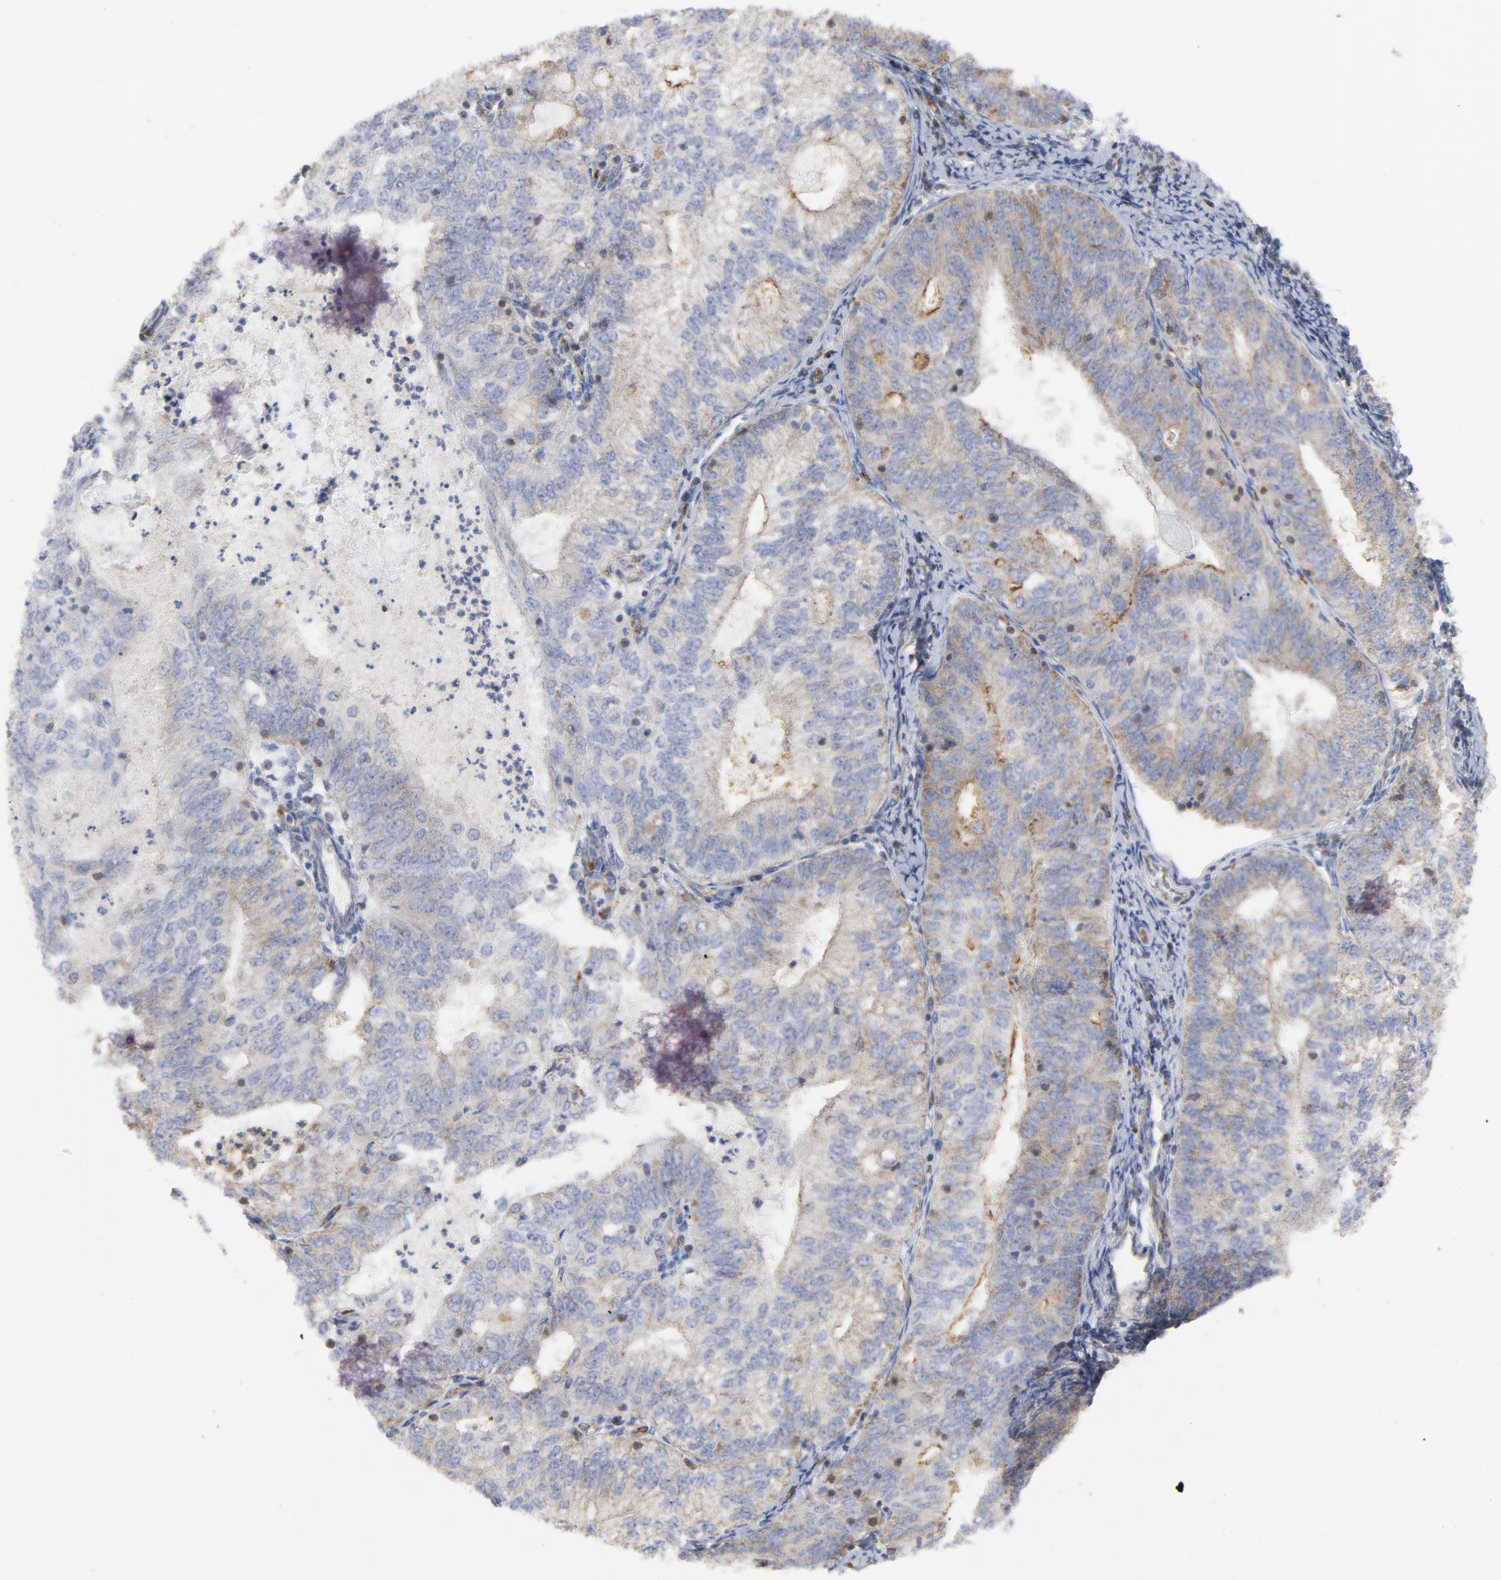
{"staining": {"intensity": "weak", "quantity": ">75%", "location": "cytoplasmic/membranous"}, "tissue": "endometrial cancer", "cell_type": "Tumor cells", "image_type": "cancer", "snomed": [{"axis": "morphology", "description": "Adenocarcinoma, NOS"}, {"axis": "topography", "description": "Endometrium"}], "caption": "Brown immunohistochemical staining in human endometrial cancer reveals weak cytoplasmic/membranous expression in approximately >75% of tumor cells. (DAB (3,3'-diaminobenzidine) IHC with brightfield microscopy, high magnification).", "gene": "OXA1L", "patient": {"sex": "female", "age": 69}}